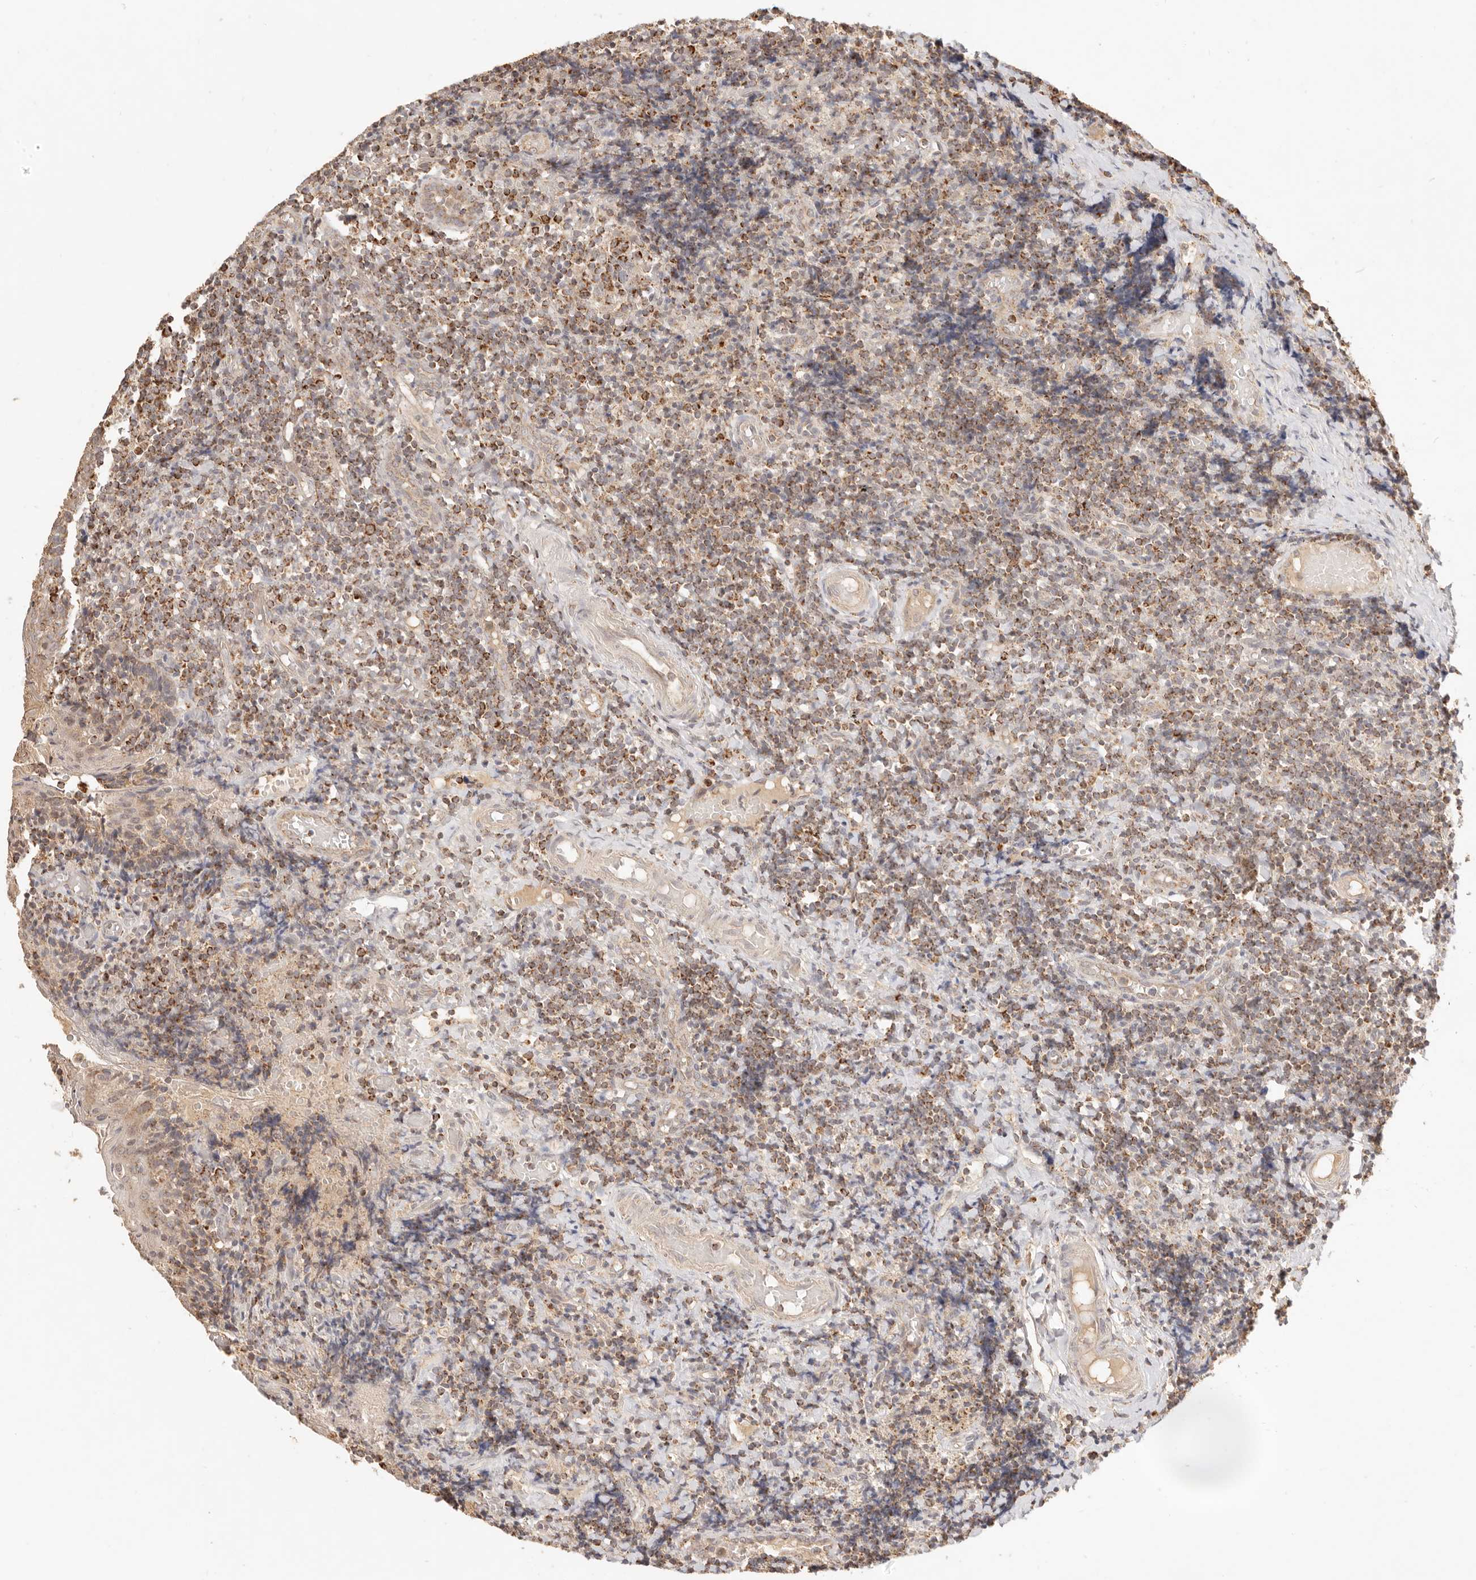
{"staining": {"intensity": "moderate", "quantity": "25%-75%", "location": "cytoplasmic/membranous"}, "tissue": "tonsil", "cell_type": "Germinal center cells", "image_type": "normal", "snomed": [{"axis": "morphology", "description": "Normal tissue, NOS"}, {"axis": "topography", "description": "Tonsil"}], "caption": "The immunohistochemical stain labels moderate cytoplasmic/membranous positivity in germinal center cells of benign tonsil. The staining was performed using DAB, with brown indicating positive protein expression. Nuclei are stained blue with hematoxylin.", "gene": "CPLANE2", "patient": {"sex": "female", "age": 19}}